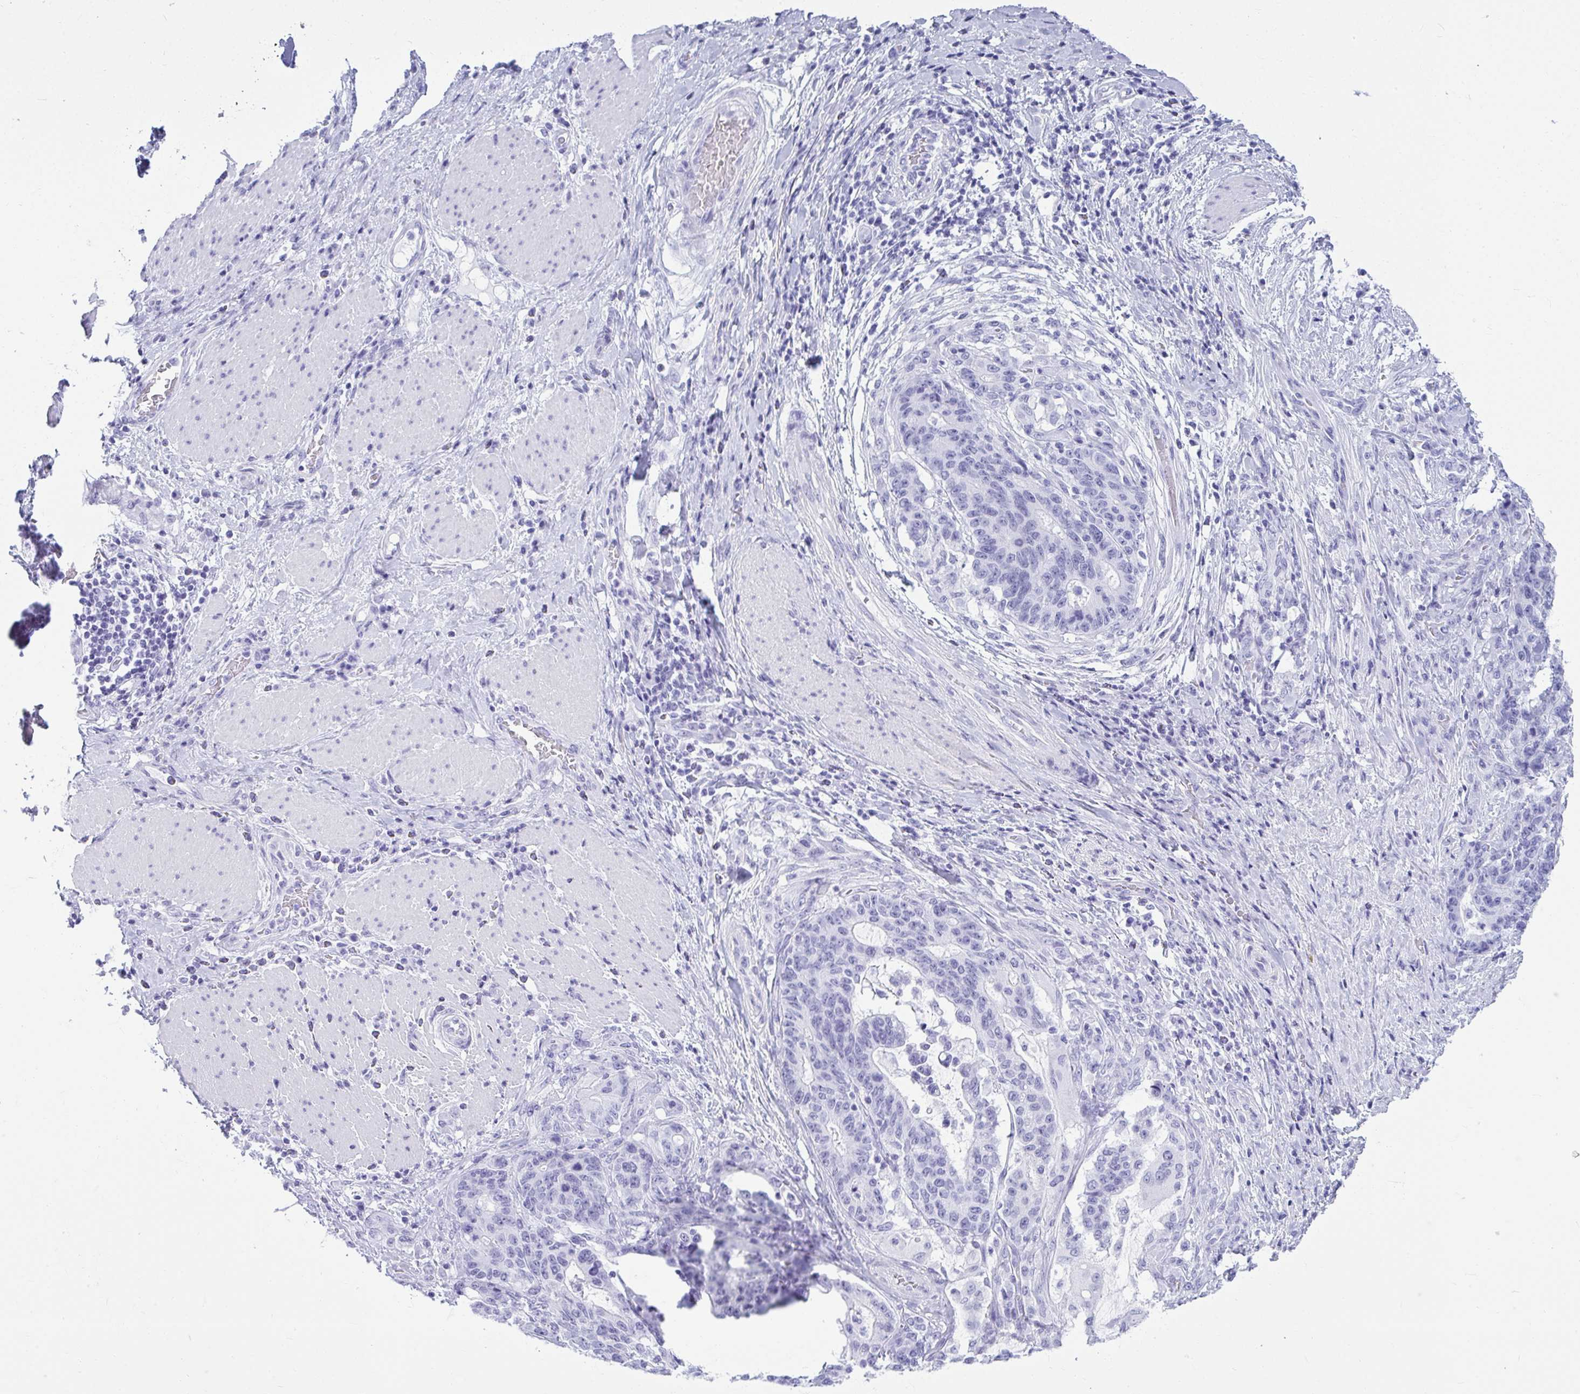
{"staining": {"intensity": "negative", "quantity": "none", "location": "none"}, "tissue": "stomach cancer", "cell_type": "Tumor cells", "image_type": "cancer", "snomed": [{"axis": "morphology", "description": "Normal tissue, NOS"}, {"axis": "morphology", "description": "Adenocarcinoma, NOS"}, {"axis": "topography", "description": "Stomach"}], "caption": "Immunohistochemical staining of human stomach cancer (adenocarcinoma) displays no significant positivity in tumor cells.", "gene": "CLGN", "patient": {"sex": "female", "age": 64}}